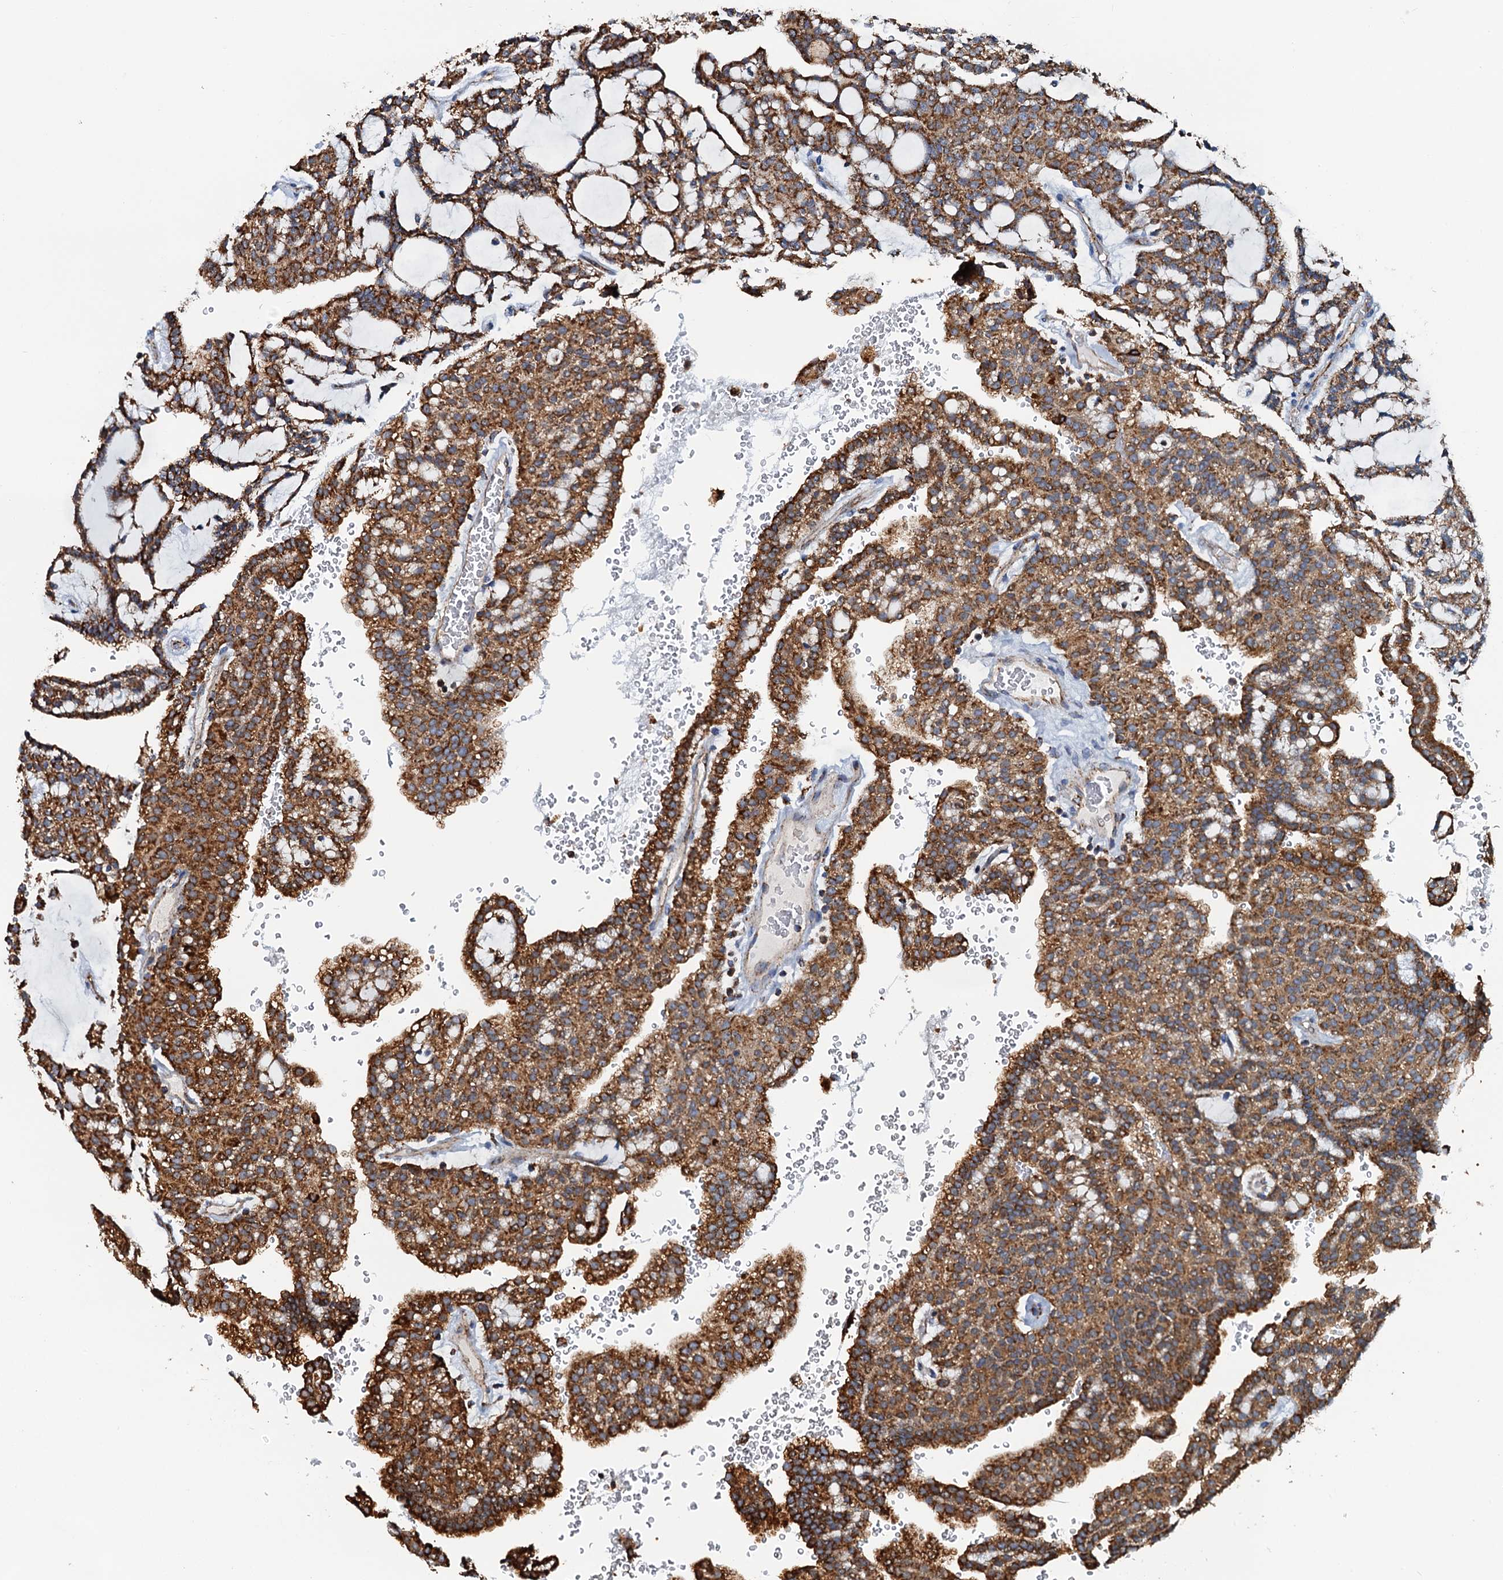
{"staining": {"intensity": "strong", "quantity": ">75%", "location": "cytoplasmic/membranous"}, "tissue": "renal cancer", "cell_type": "Tumor cells", "image_type": "cancer", "snomed": [{"axis": "morphology", "description": "Adenocarcinoma, NOS"}, {"axis": "topography", "description": "Kidney"}], "caption": "This micrograph shows IHC staining of renal cancer (adenocarcinoma), with high strong cytoplasmic/membranous expression in approximately >75% of tumor cells.", "gene": "AAGAB", "patient": {"sex": "male", "age": 63}}